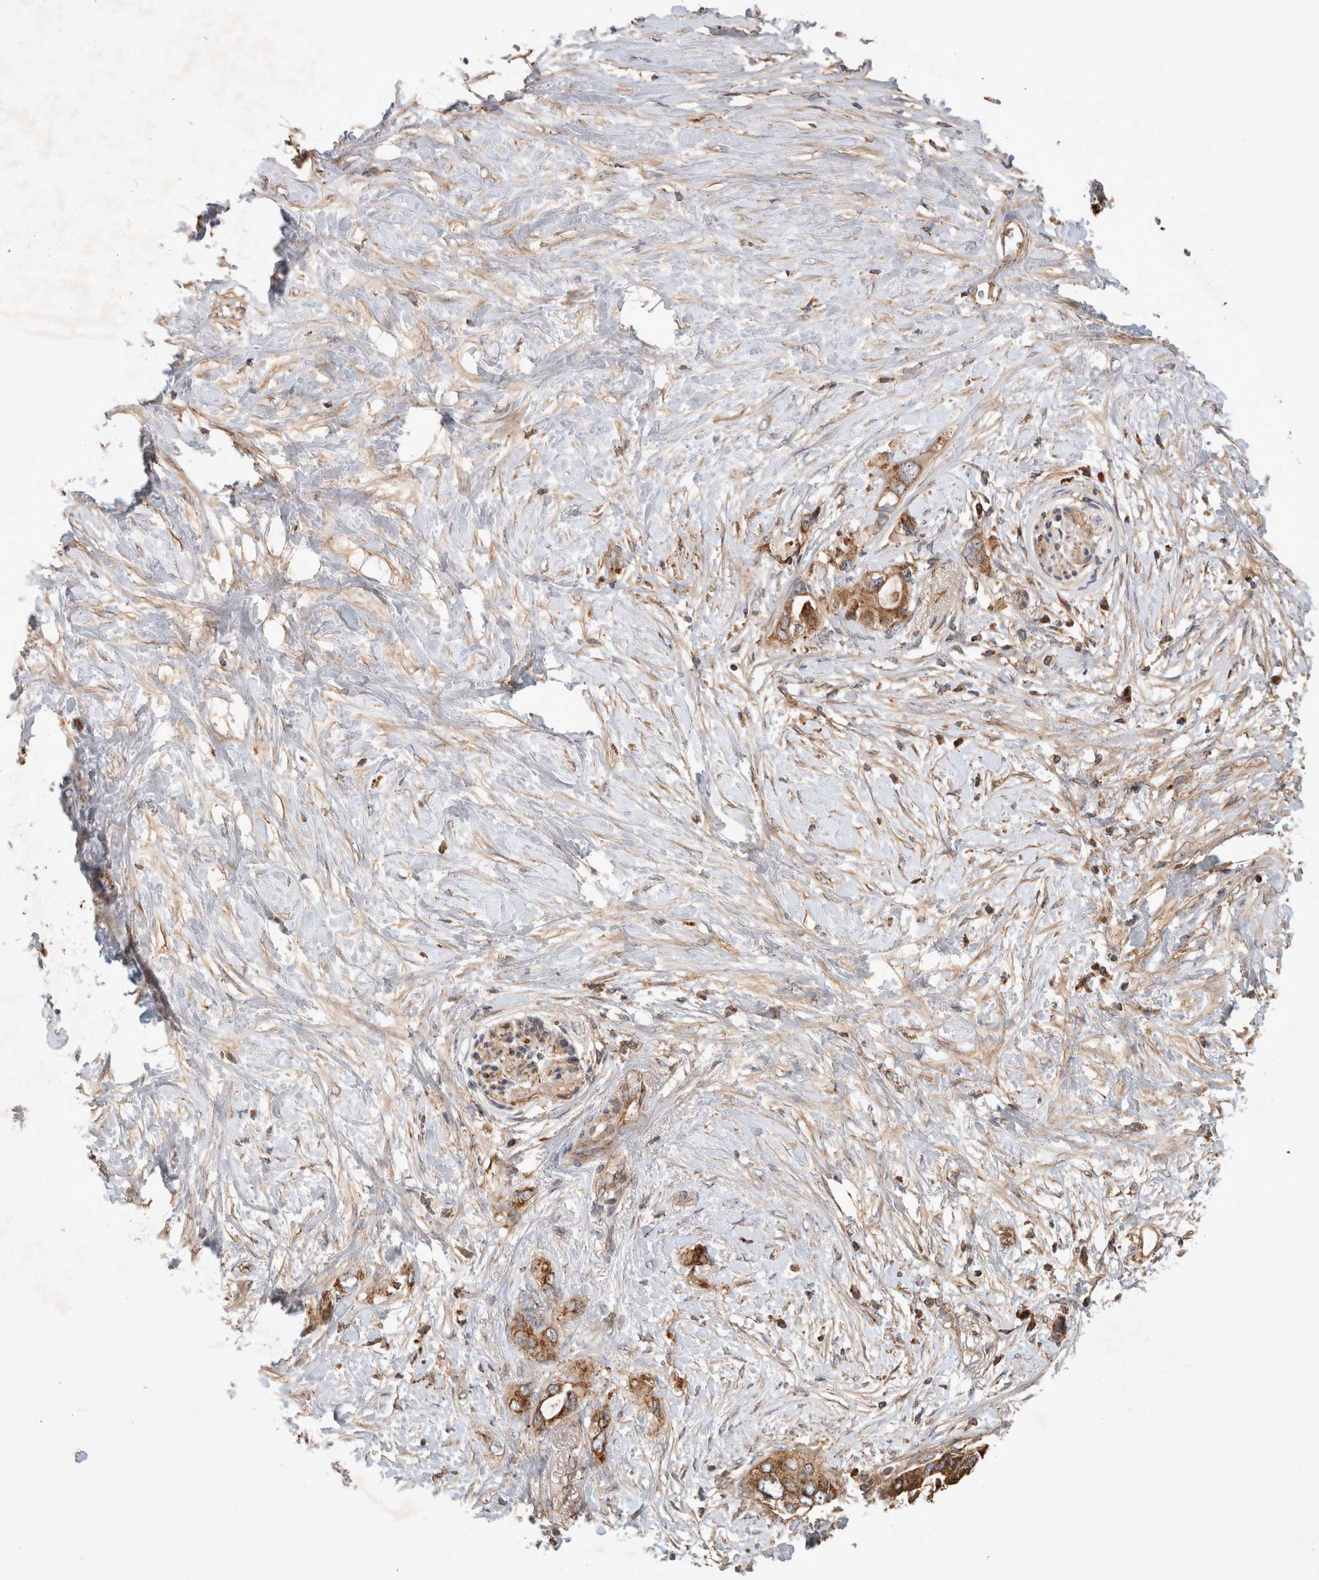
{"staining": {"intensity": "moderate", "quantity": ">75%", "location": "cytoplasmic/membranous"}, "tissue": "pancreatic cancer", "cell_type": "Tumor cells", "image_type": "cancer", "snomed": [{"axis": "morphology", "description": "Adenocarcinoma, NOS"}, {"axis": "topography", "description": "Pancreas"}], "caption": "An image of human pancreatic cancer (adenocarcinoma) stained for a protein reveals moderate cytoplasmic/membranous brown staining in tumor cells.", "gene": "SERAC1", "patient": {"sex": "female", "age": 56}}